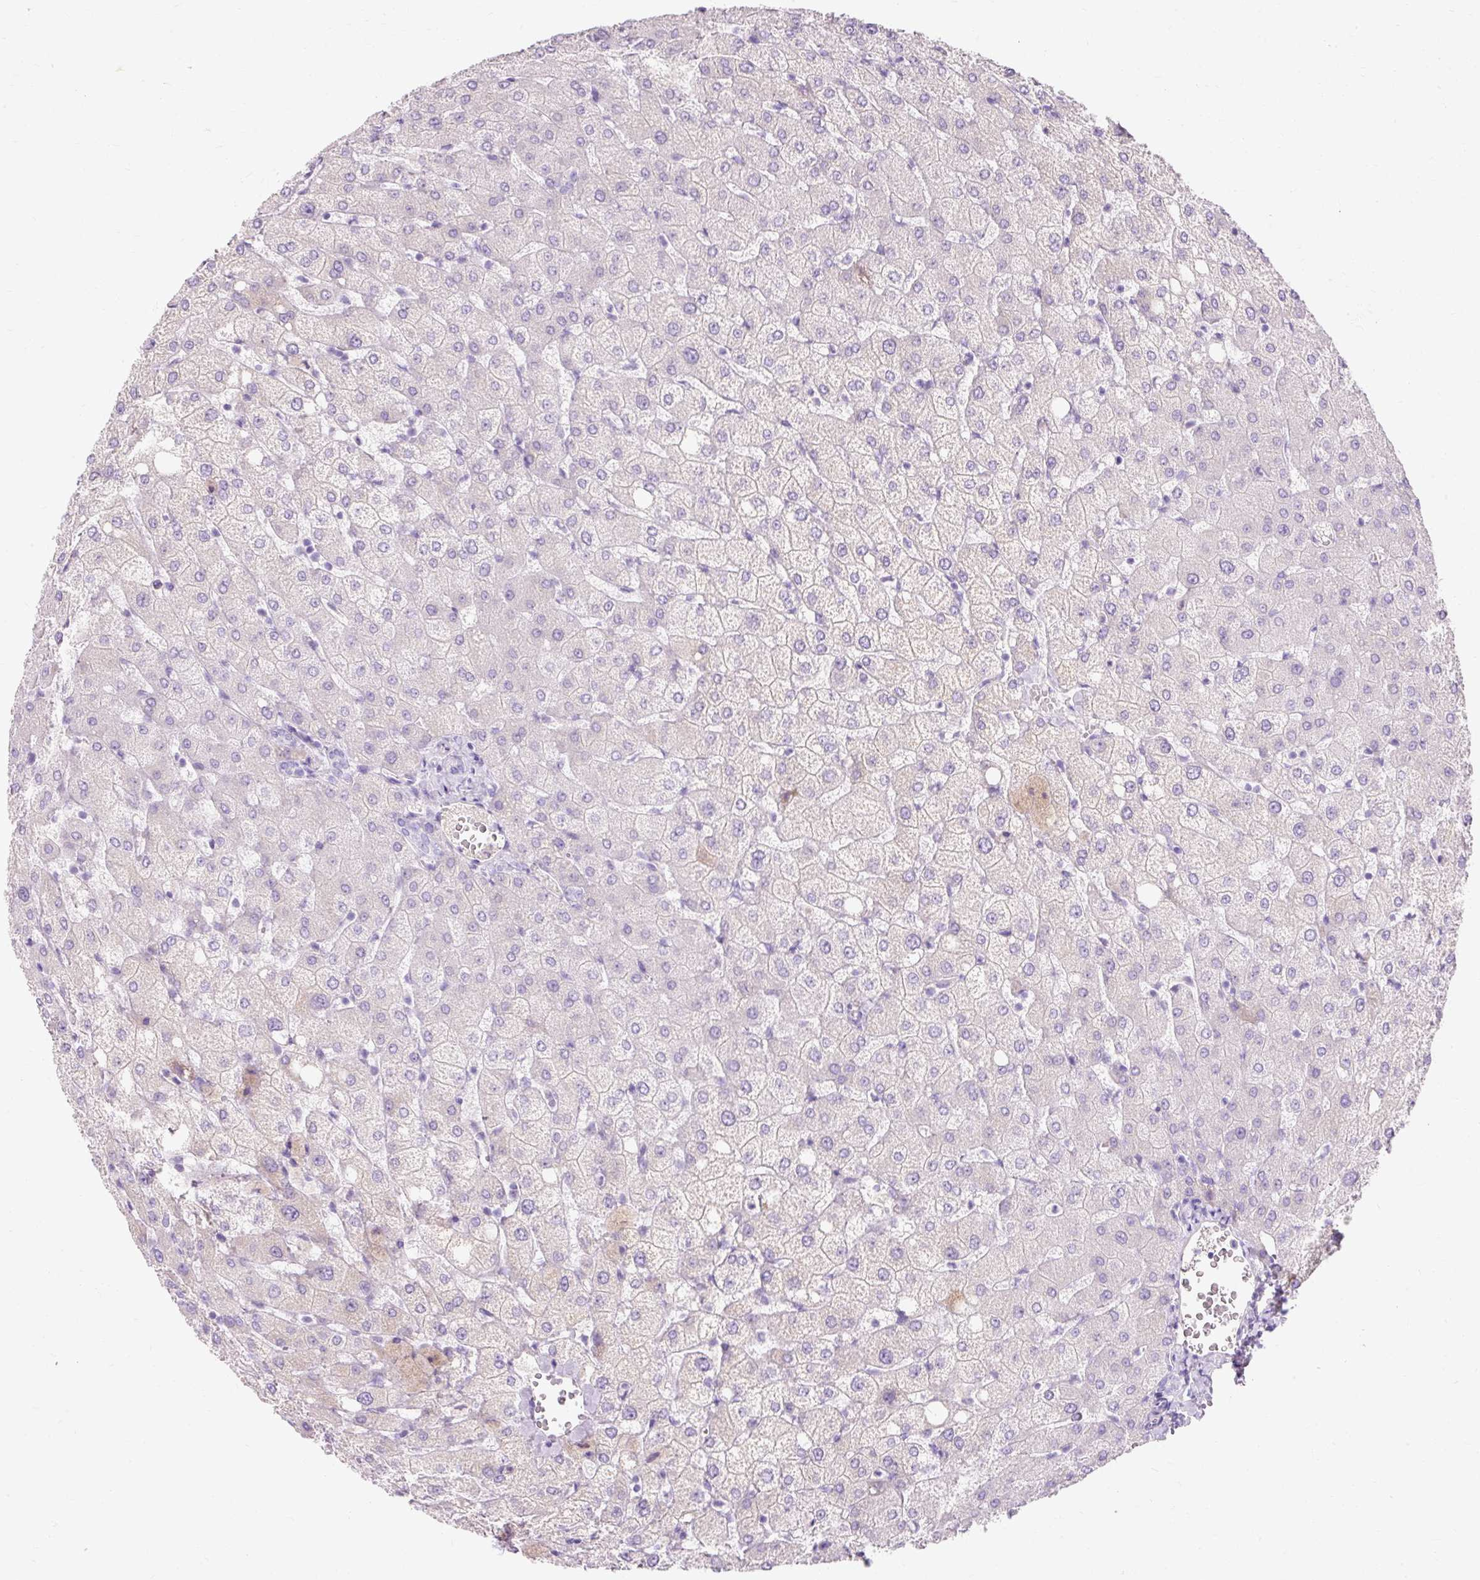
{"staining": {"intensity": "negative", "quantity": "none", "location": "none"}, "tissue": "liver", "cell_type": "Cholangiocytes", "image_type": "normal", "snomed": [{"axis": "morphology", "description": "Normal tissue, NOS"}, {"axis": "topography", "description": "Liver"}], "caption": "Immunohistochemistry image of normal liver: liver stained with DAB (3,3'-diaminobenzidine) demonstrates no significant protein staining in cholangiocytes.", "gene": "TMEM213", "patient": {"sex": "female", "age": 54}}